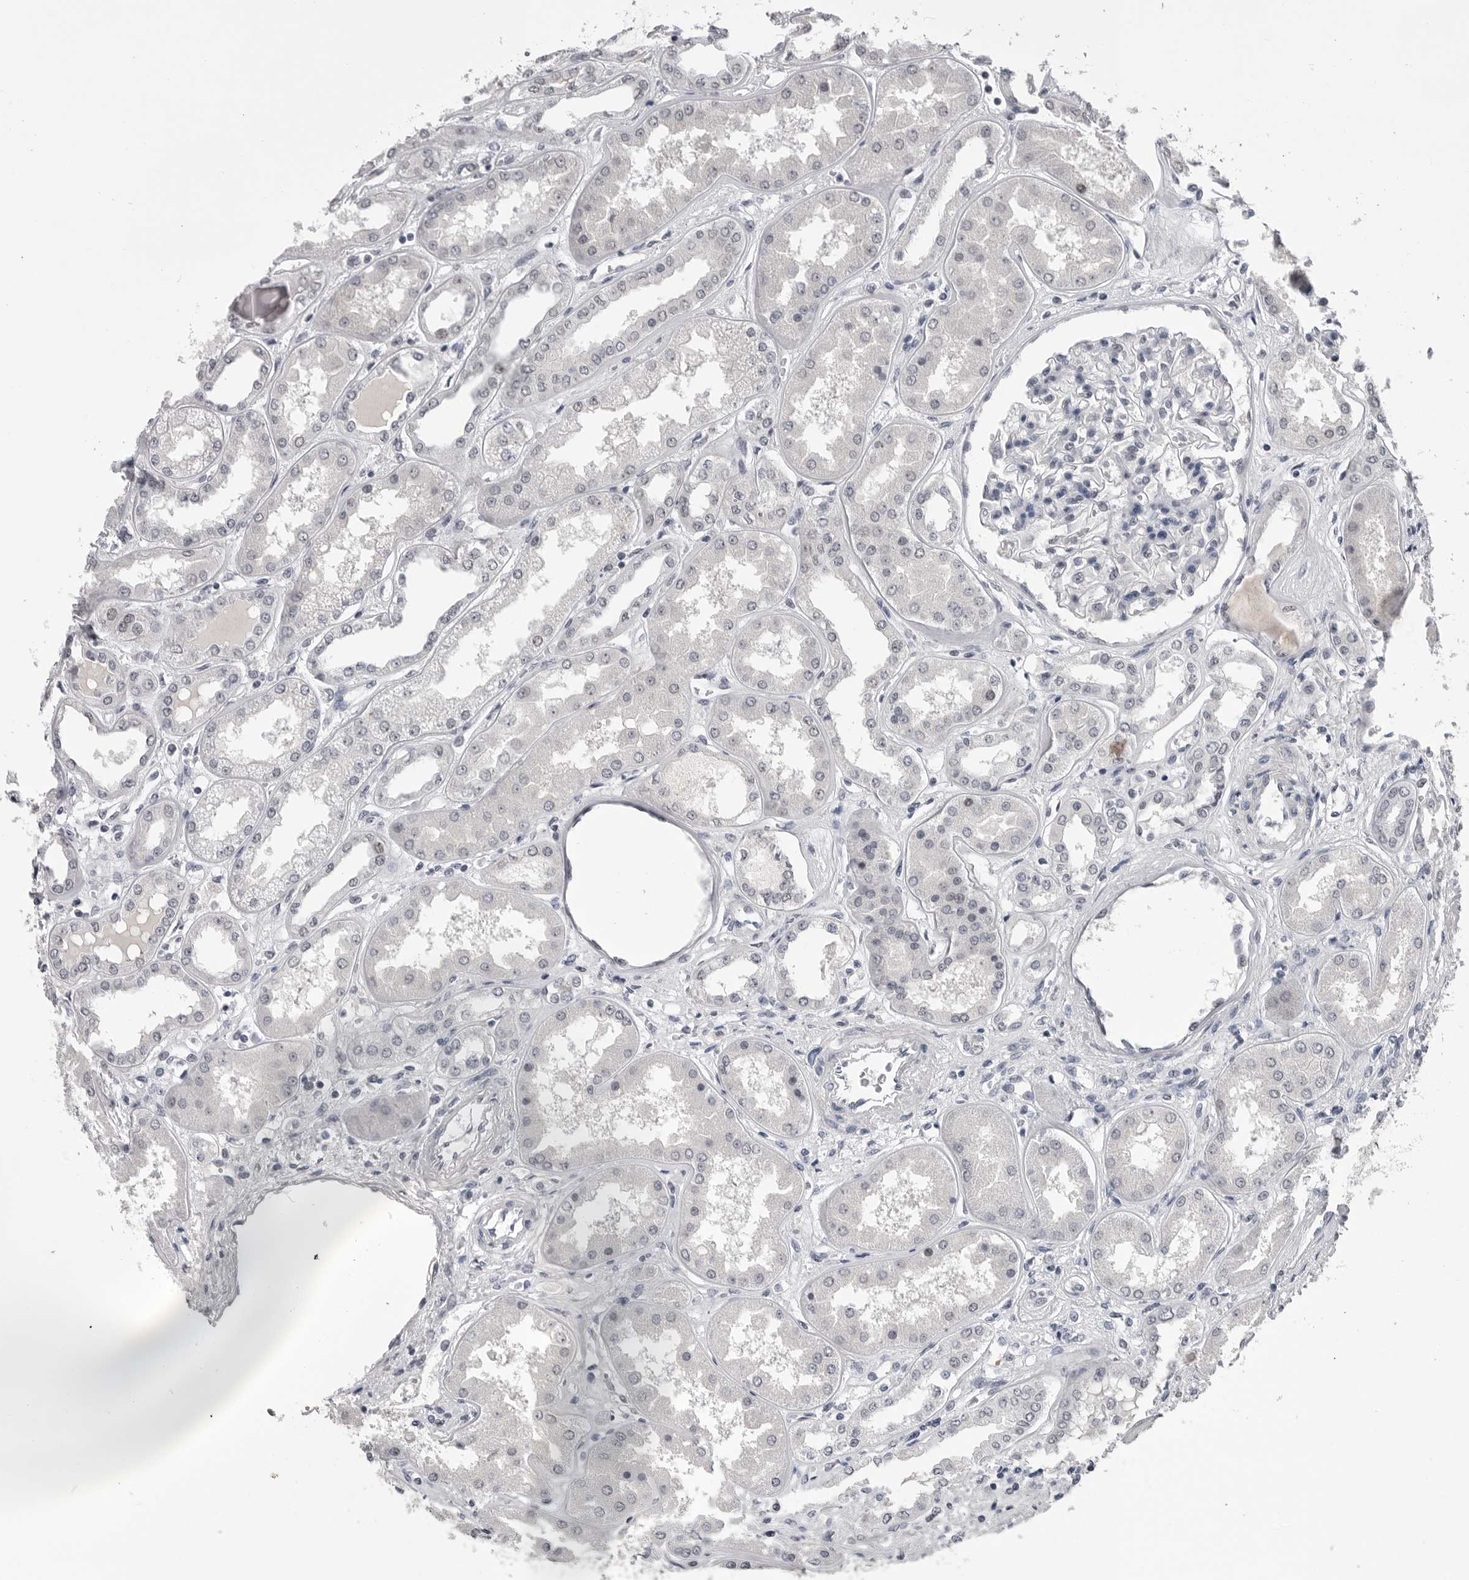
{"staining": {"intensity": "negative", "quantity": "none", "location": "none"}, "tissue": "kidney", "cell_type": "Cells in glomeruli", "image_type": "normal", "snomed": [{"axis": "morphology", "description": "Normal tissue, NOS"}, {"axis": "topography", "description": "Kidney"}], "caption": "The histopathology image demonstrates no staining of cells in glomeruli in normal kidney. (DAB IHC visualized using brightfield microscopy, high magnification).", "gene": "DLG2", "patient": {"sex": "female", "age": 56}}